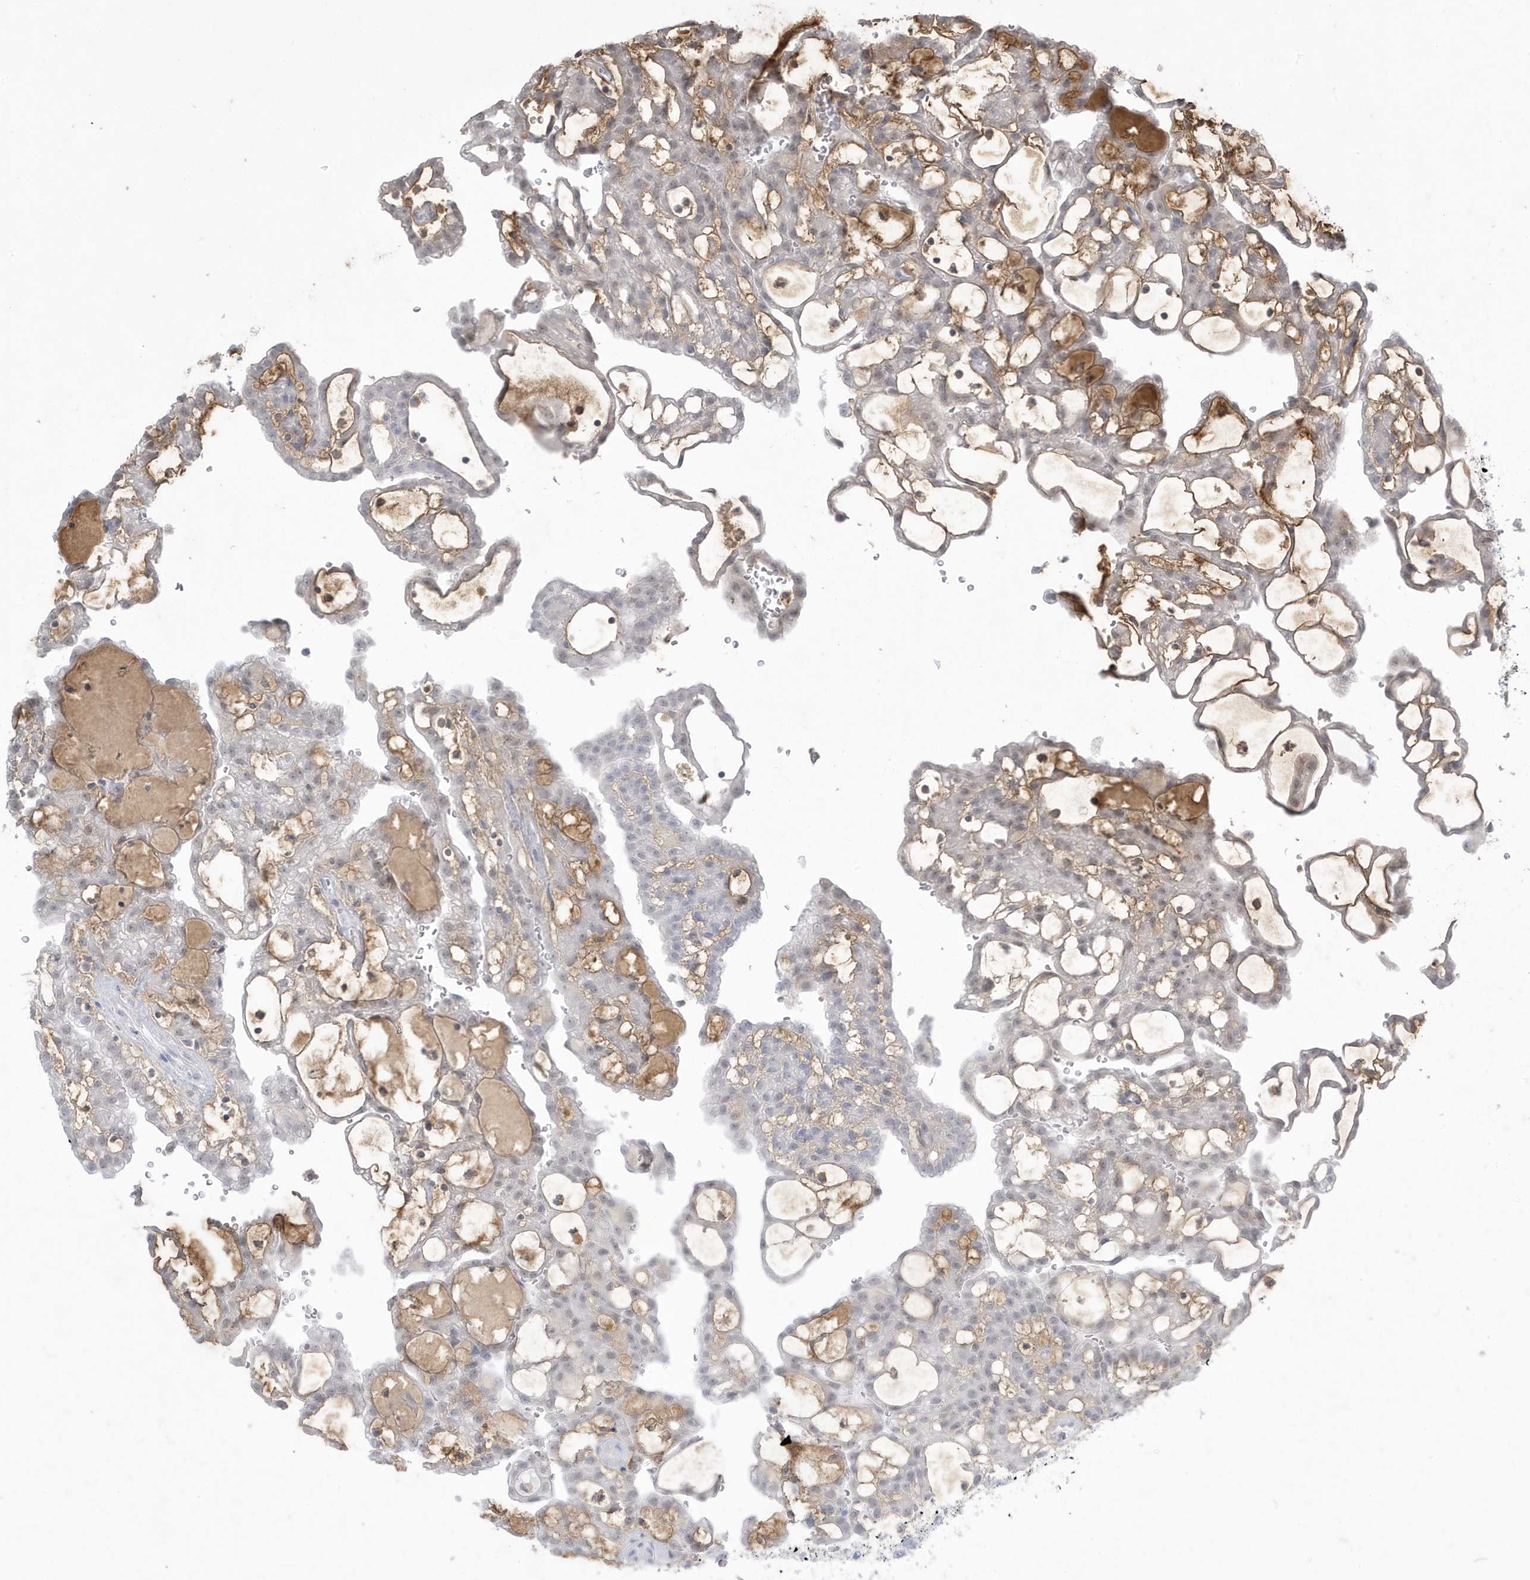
{"staining": {"intensity": "weak", "quantity": "25%-75%", "location": "cytoplasmic/membranous"}, "tissue": "renal cancer", "cell_type": "Tumor cells", "image_type": "cancer", "snomed": [{"axis": "morphology", "description": "Adenocarcinoma, NOS"}, {"axis": "topography", "description": "Kidney"}], "caption": "Tumor cells show weak cytoplasmic/membranous expression in about 25%-75% of cells in adenocarcinoma (renal). The staining is performed using DAB brown chromogen to label protein expression. The nuclei are counter-stained blue using hematoxylin.", "gene": "HERC6", "patient": {"sex": "male", "age": 63}}